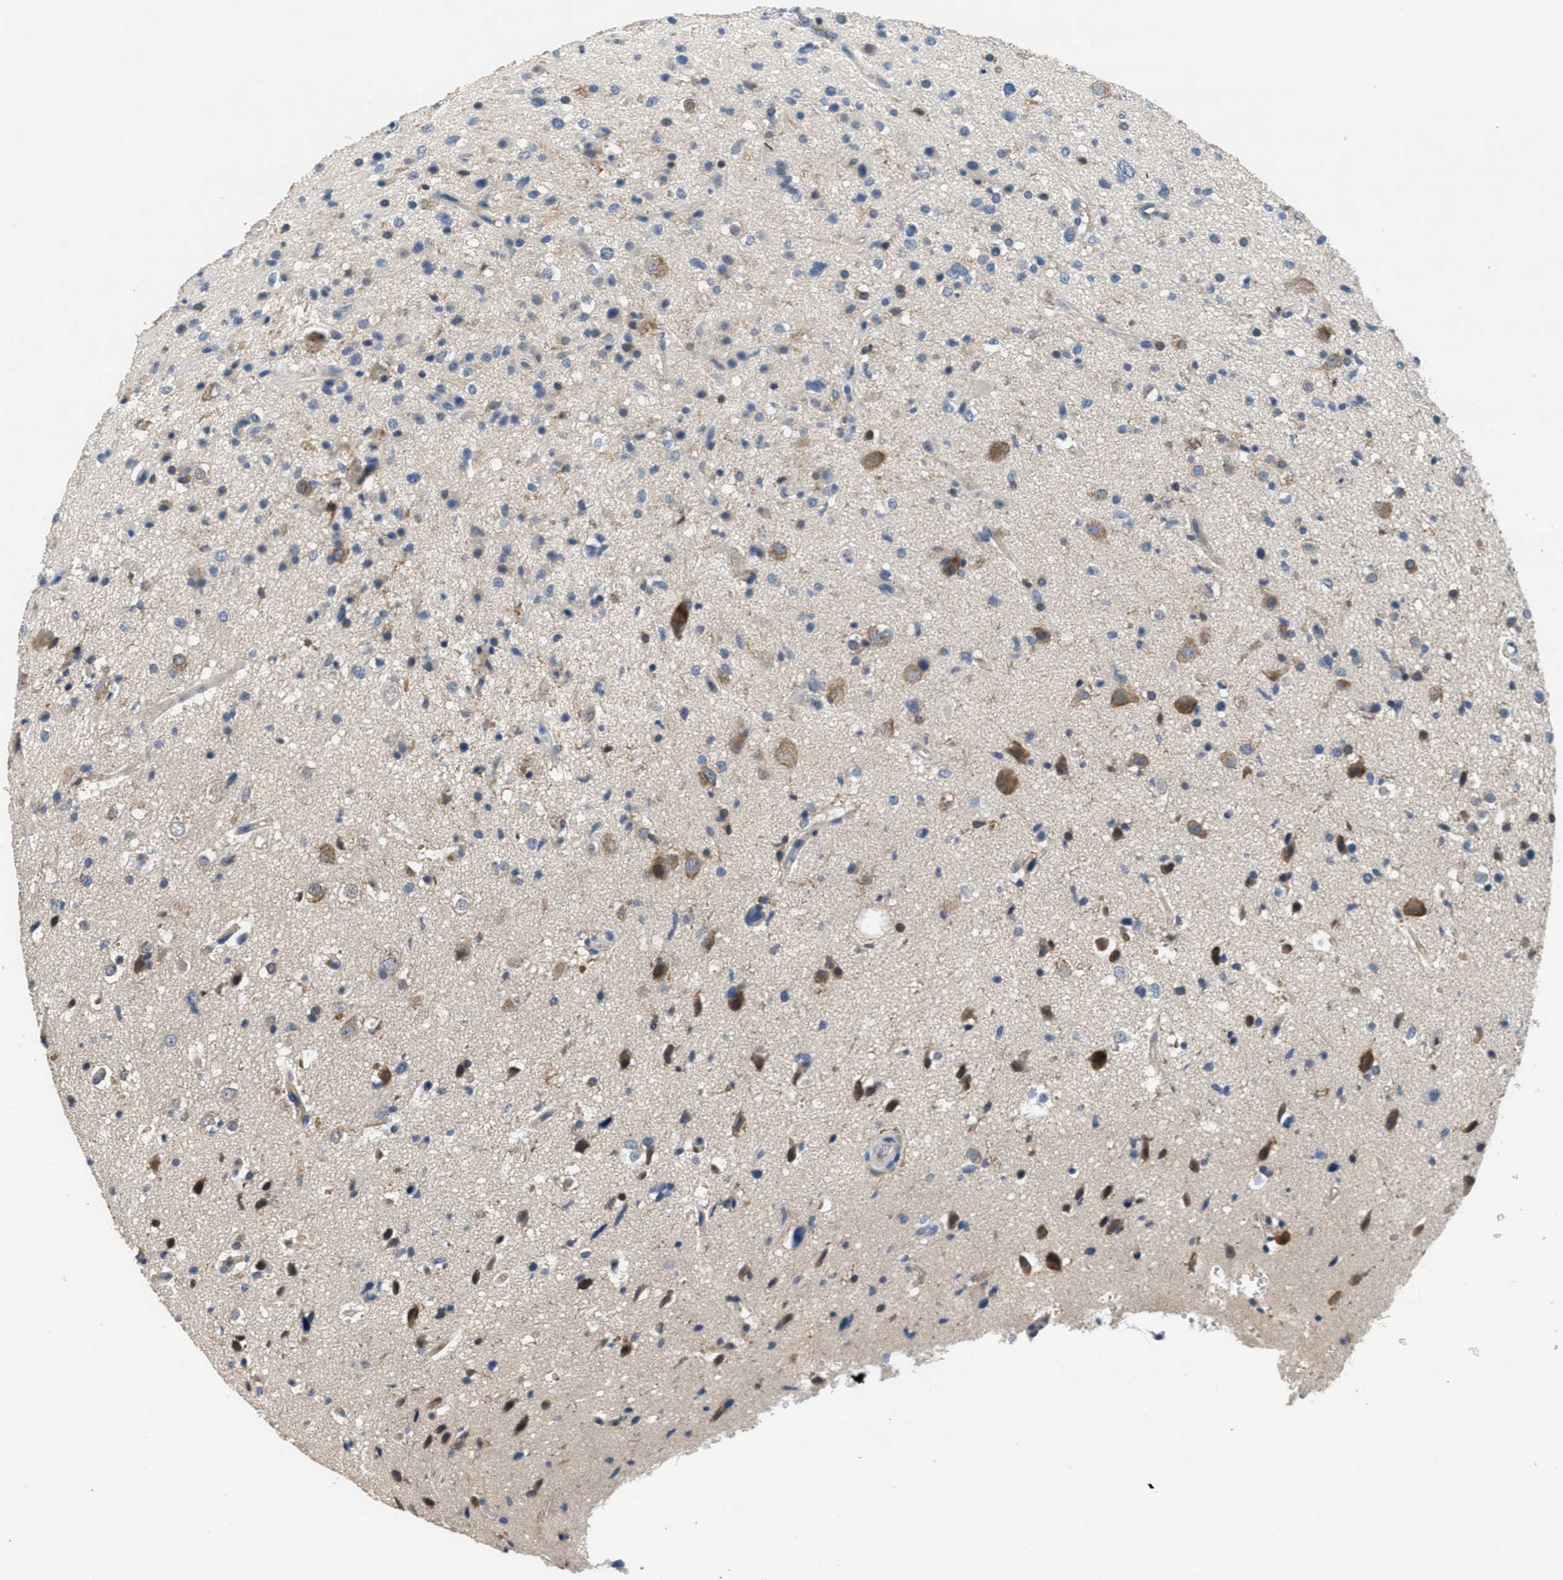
{"staining": {"intensity": "moderate", "quantity": "25%-75%", "location": "cytoplasmic/membranous"}, "tissue": "glioma", "cell_type": "Tumor cells", "image_type": "cancer", "snomed": [{"axis": "morphology", "description": "Glioma, malignant, High grade"}, {"axis": "topography", "description": "Brain"}], "caption": "Brown immunohistochemical staining in human glioma displays moderate cytoplasmic/membranous expression in approximately 25%-75% of tumor cells. (Brightfield microscopy of DAB IHC at high magnification).", "gene": "DGKE", "patient": {"sex": "male", "age": 33}}